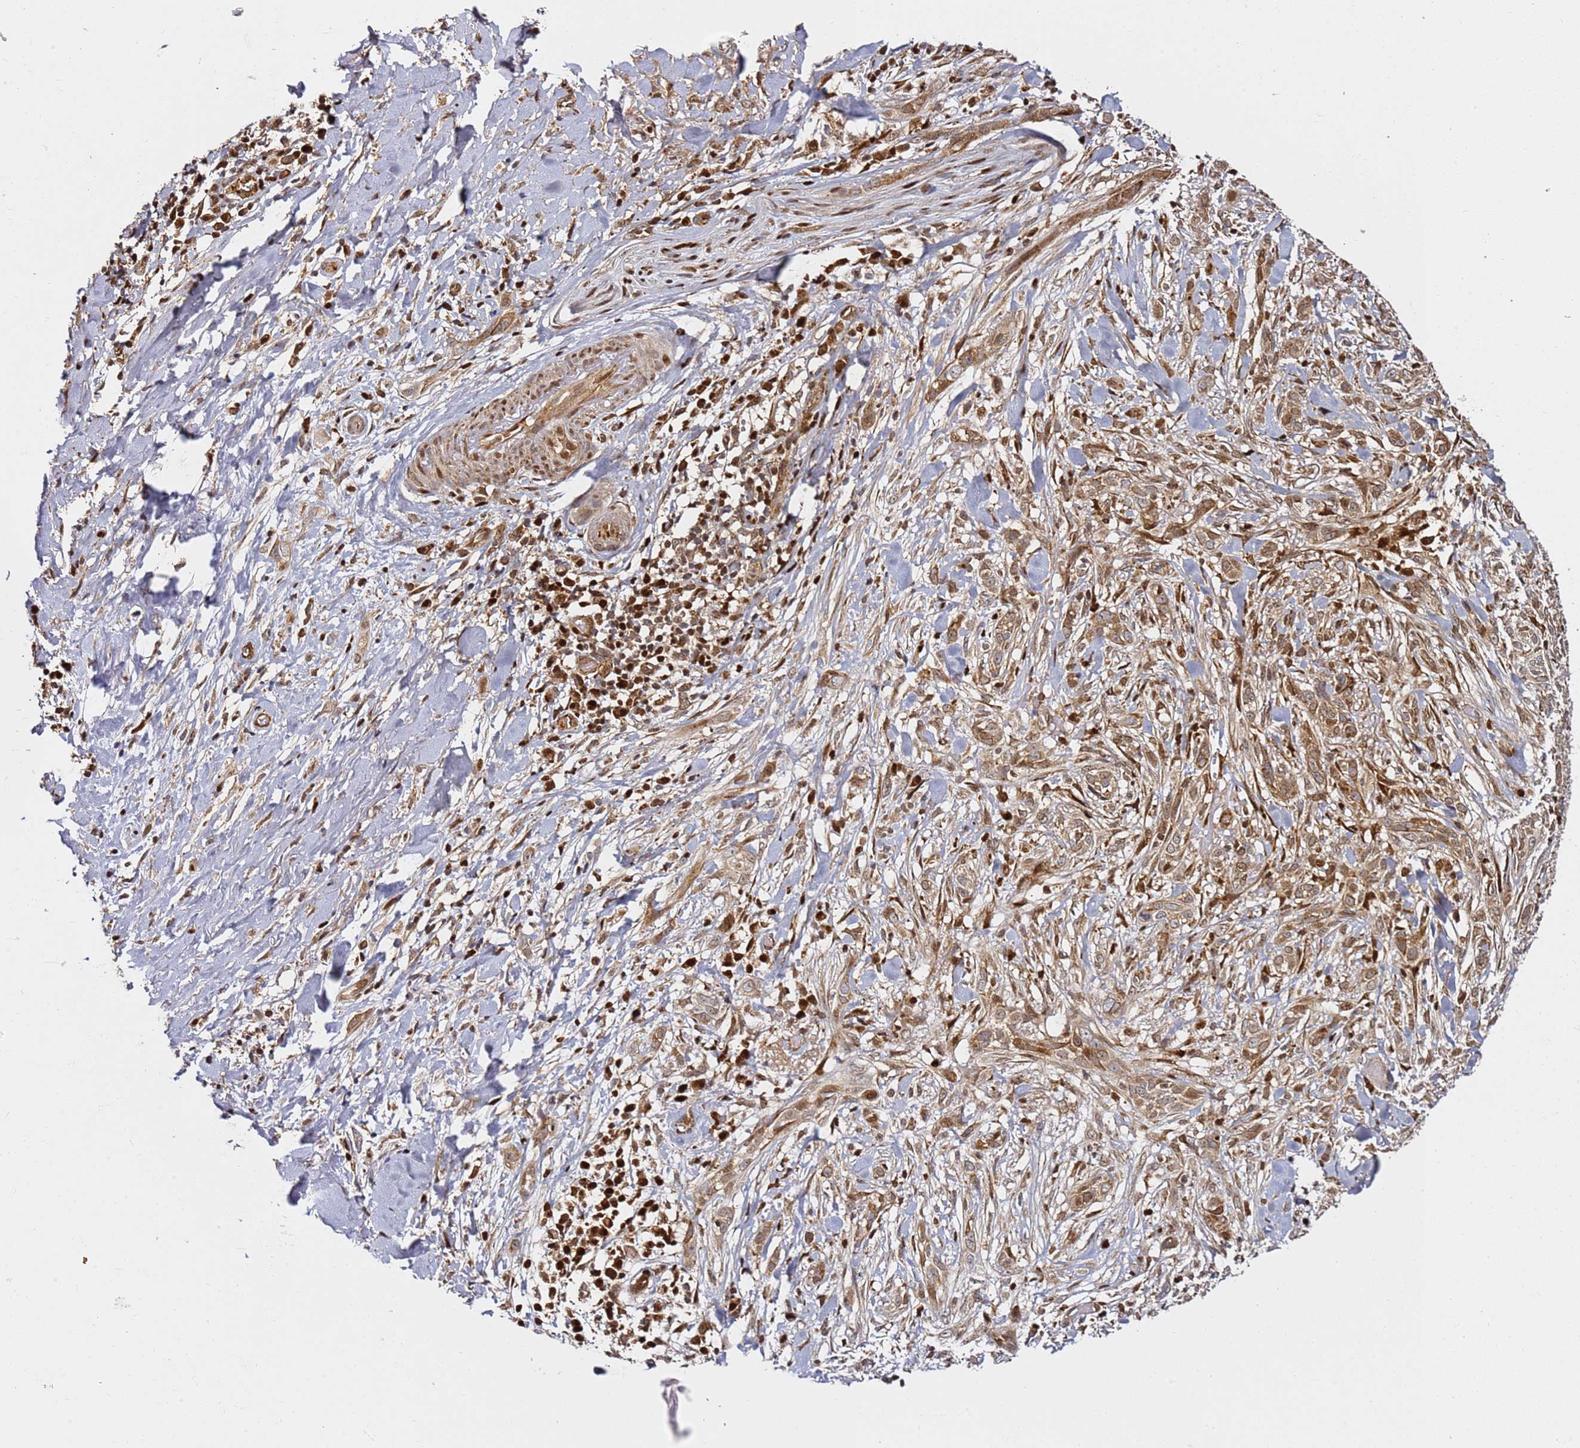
{"staining": {"intensity": "moderate", "quantity": ">75%", "location": "cytoplasmic/membranous,nuclear"}, "tissue": "skin cancer", "cell_type": "Tumor cells", "image_type": "cancer", "snomed": [{"axis": "morphology", "description": "Basal cell carcinoma"}, {"axis": "topography", "description": "Skin"}], "caption": "DAB (3,3'-diaminobenzidine) immunohistochemical staining of skin basal cell carcinoma reveals moderate cytoplasmic/membranous and nuclear protein positivity in approximately >75% of tumor cells. (IHC, brightfield microscopy, high magnification).", "gene": "SMOX", "patient": {"sex": "male", "age": 72}}